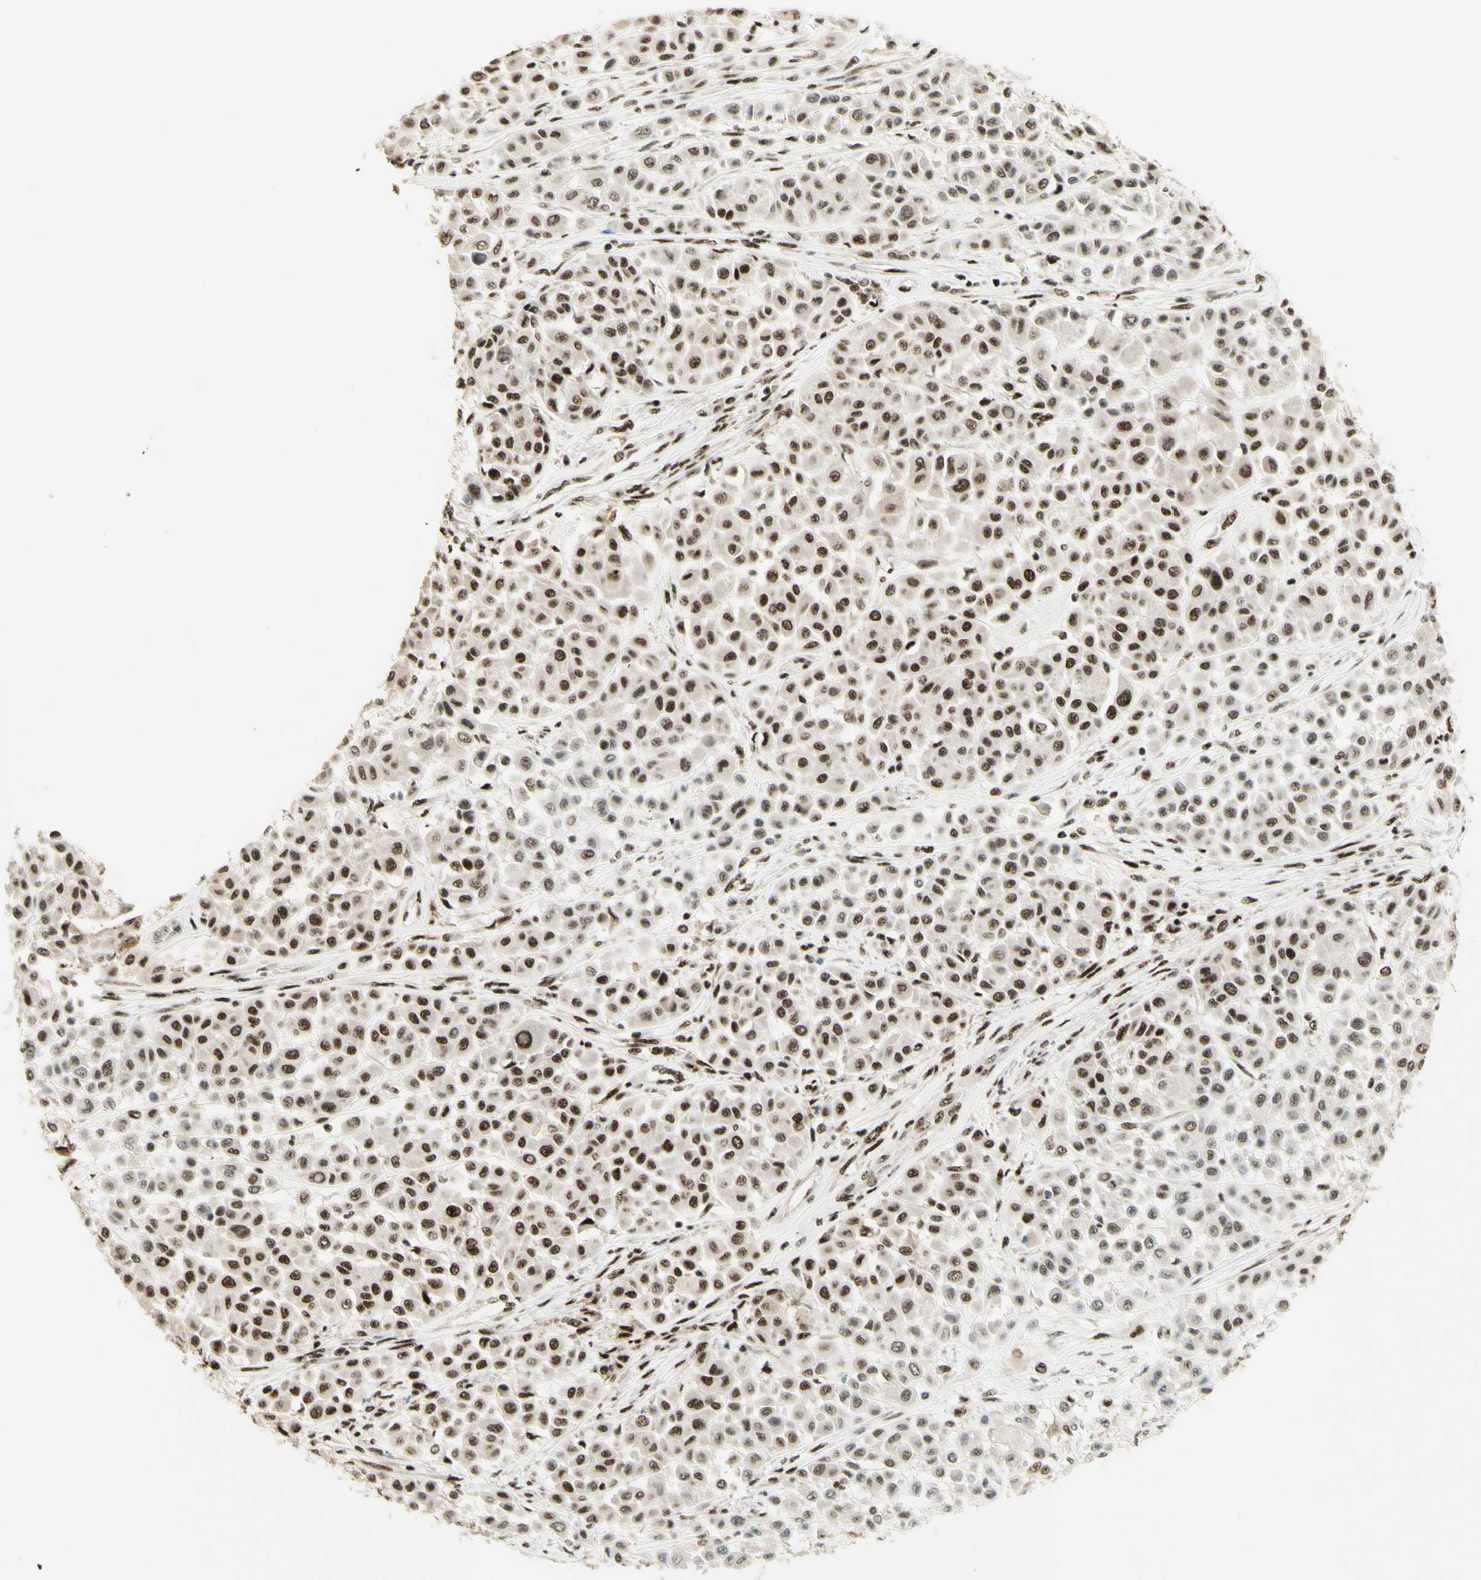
{"staining": {"intensity": "strong", "quantity": "25%-75%", "location": "nuclear"}, "tissue": "melanoma", "cell_type": "Tumor cells", "image_type": "cancer", "snomed": [{"axis": "morphology", "description": "Malignant melanoma, Metastatic site"}, {"axis": "topography", "description": "Soft tissue"}], "caption": "Immunohistochemistry staining of malignant melanoma (metastatic site), which exhibits high levels of strong nuclear positivity in approximately 25%-75% of tumor cells indicating strong nuclear protein staining. The staining was performed using DAB (brown) for protein detection and nuclei were counterstained in hematoxylin (blue).", "gene": "DHX9", "patient": {"sex": "male", "age": 41}}